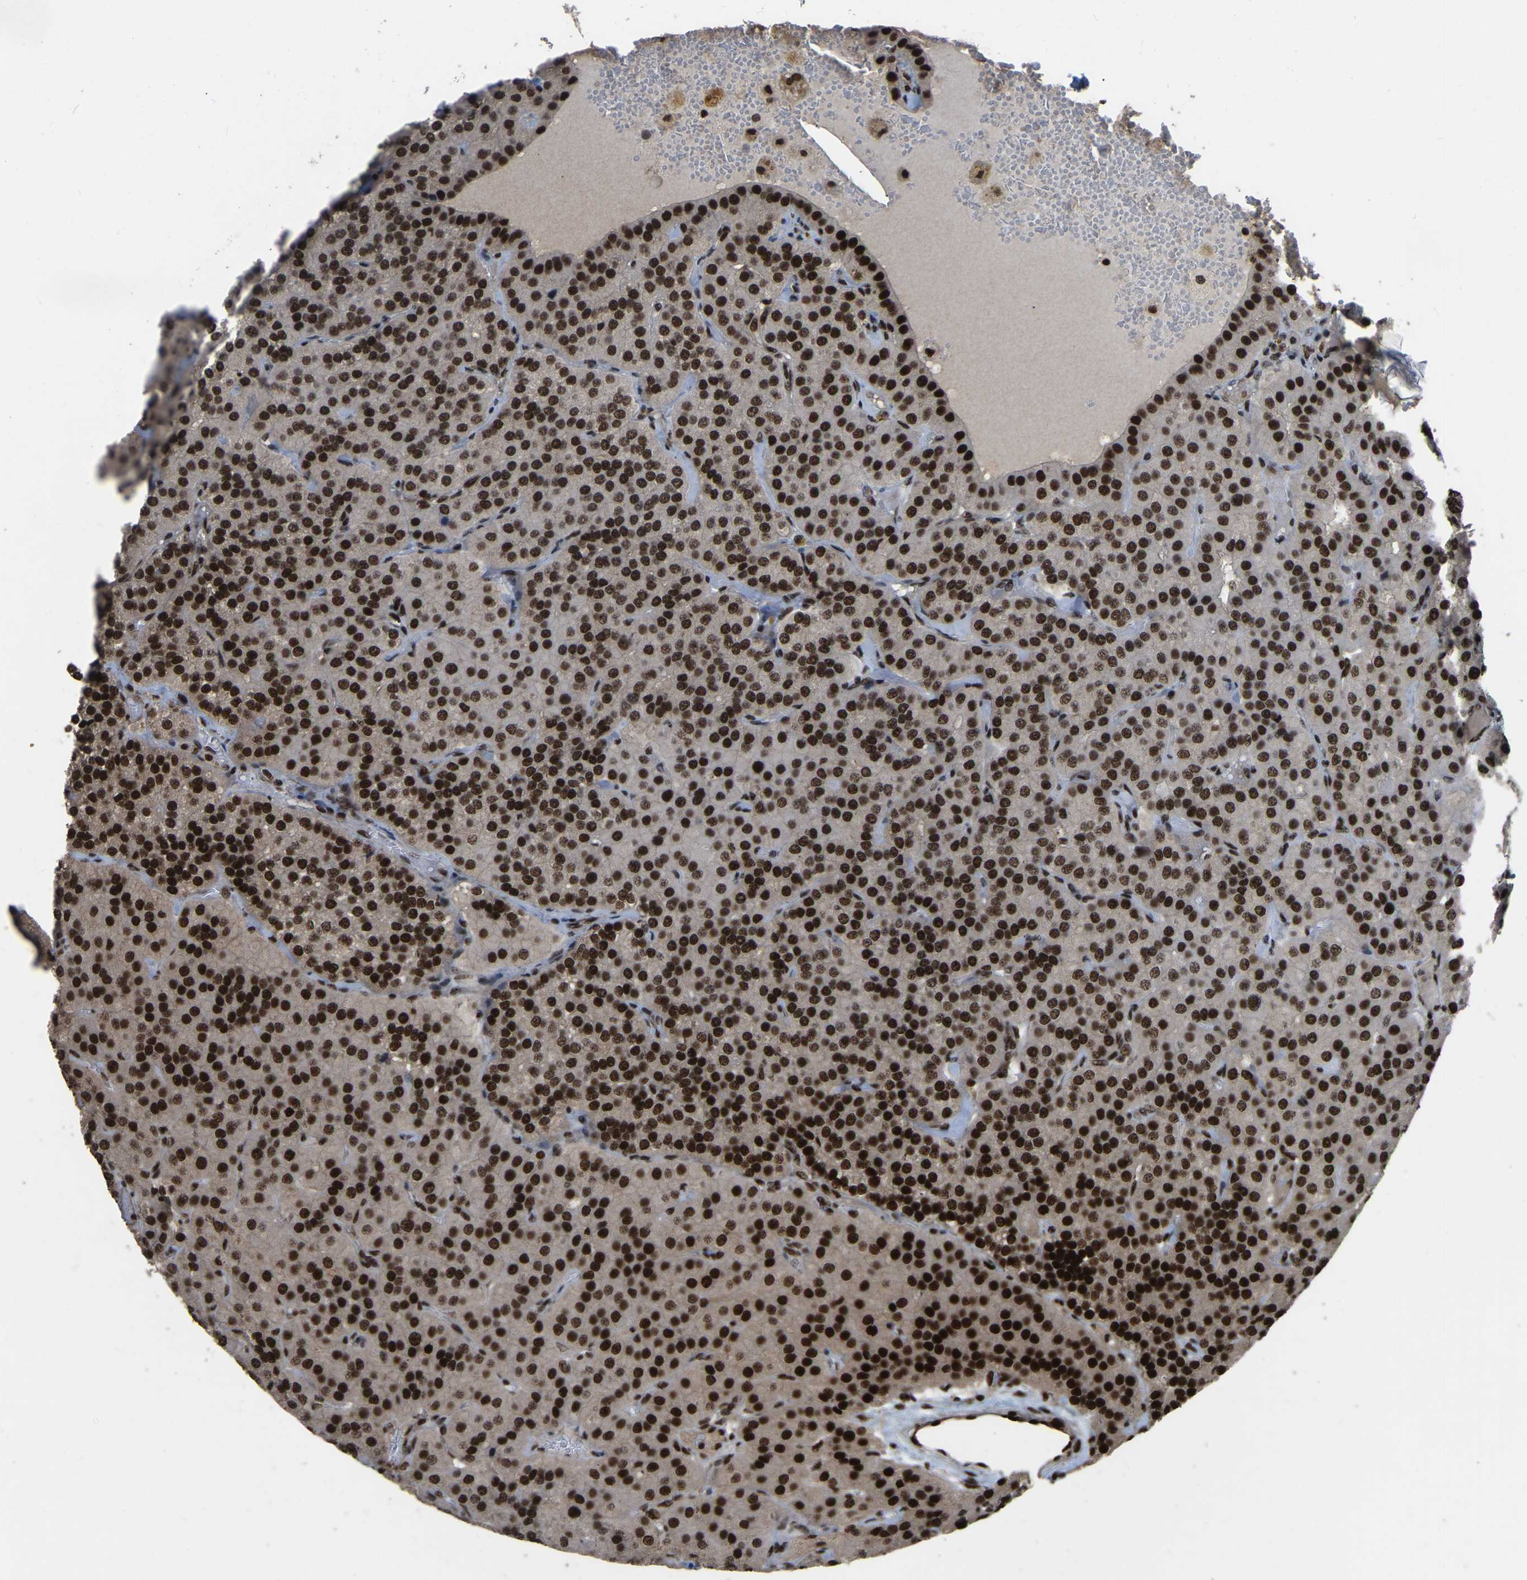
{"staining": {"intensity": "strong", "quantity": ">75%", "location": "nuclear"}, "tissue": "parathyroid gland", "cell_type": "Glandular cells", "image_type": "normal", "snomed": [{"axis": "morphology", "description": "Normal tissue, NOS"}, {"axis": "morphology", "description": "Adenoma, NOS"}, {"axis": "topography", "description": "Parathyroid gland"}], "caption": "High-power microscopy captured an immunohistochemistry (IHC) image of normal parathyroid gland, revealing strong nuclear staining in about >75% of glandular cells. (DAB (3,3'-diaminobenzidine) = brown stain, brightfield microscopy at high magnification).", "gene": "TBL1XR1", "patient": {"sex": "female", "age": 86}}